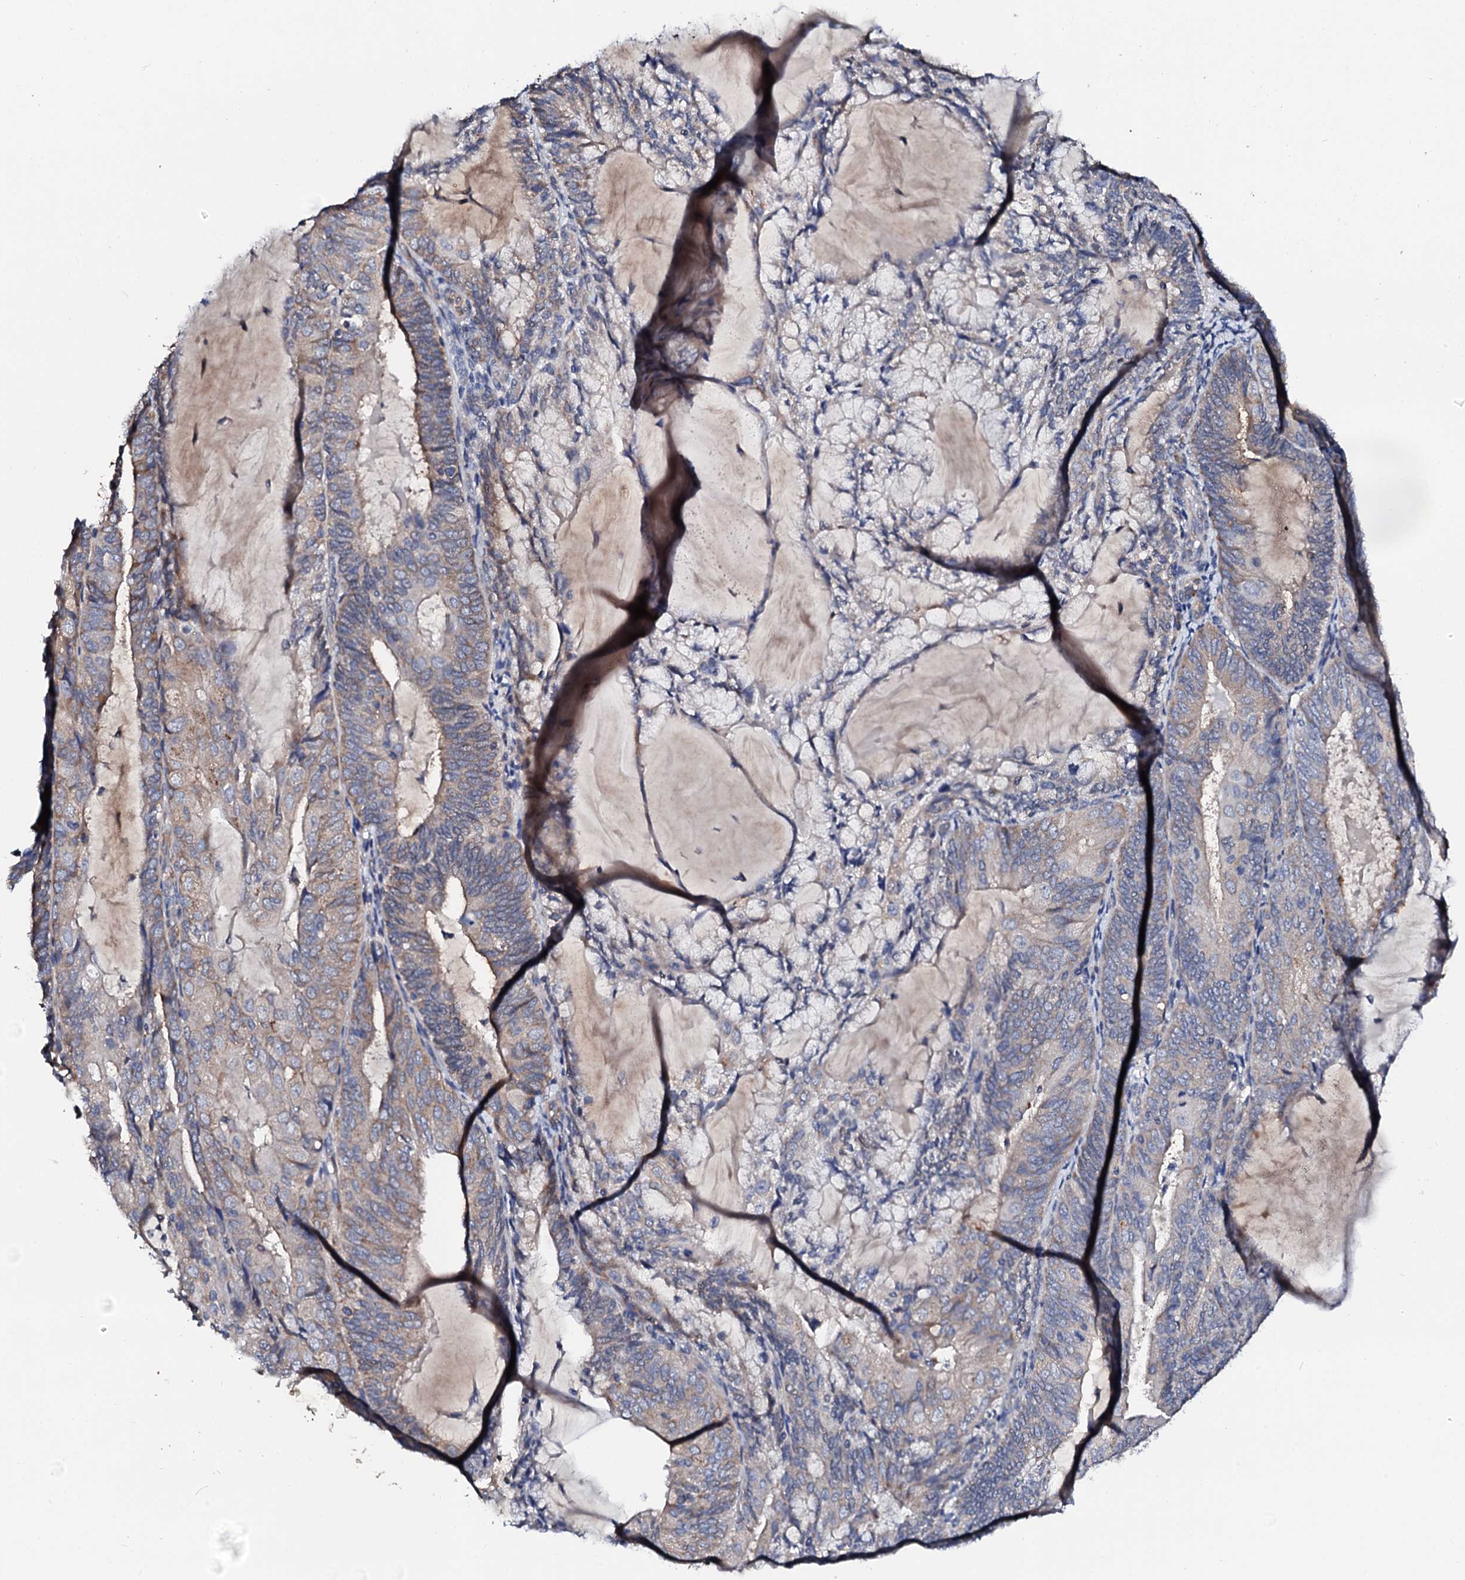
{"staining": {"intensity": "moderate", "quantity": "<25%", "location": "cytoplasmic/membranous"}, "tissue": "endometrial cancer", "cell_type": "Tumor cells", "image_type": "cancer", "snomed": [{"axis": "morphology", "description": "Adenocarcinoma, NOS"}, {"axis": "topography", "description": "Endometrium"}], "caption": "Adenocarcinoma (endometrial) stained with a protein marker exhibits moderate staining in tumor cells.", "gene": "NUP58", "patient": {"sex": "female", "age": 81}}